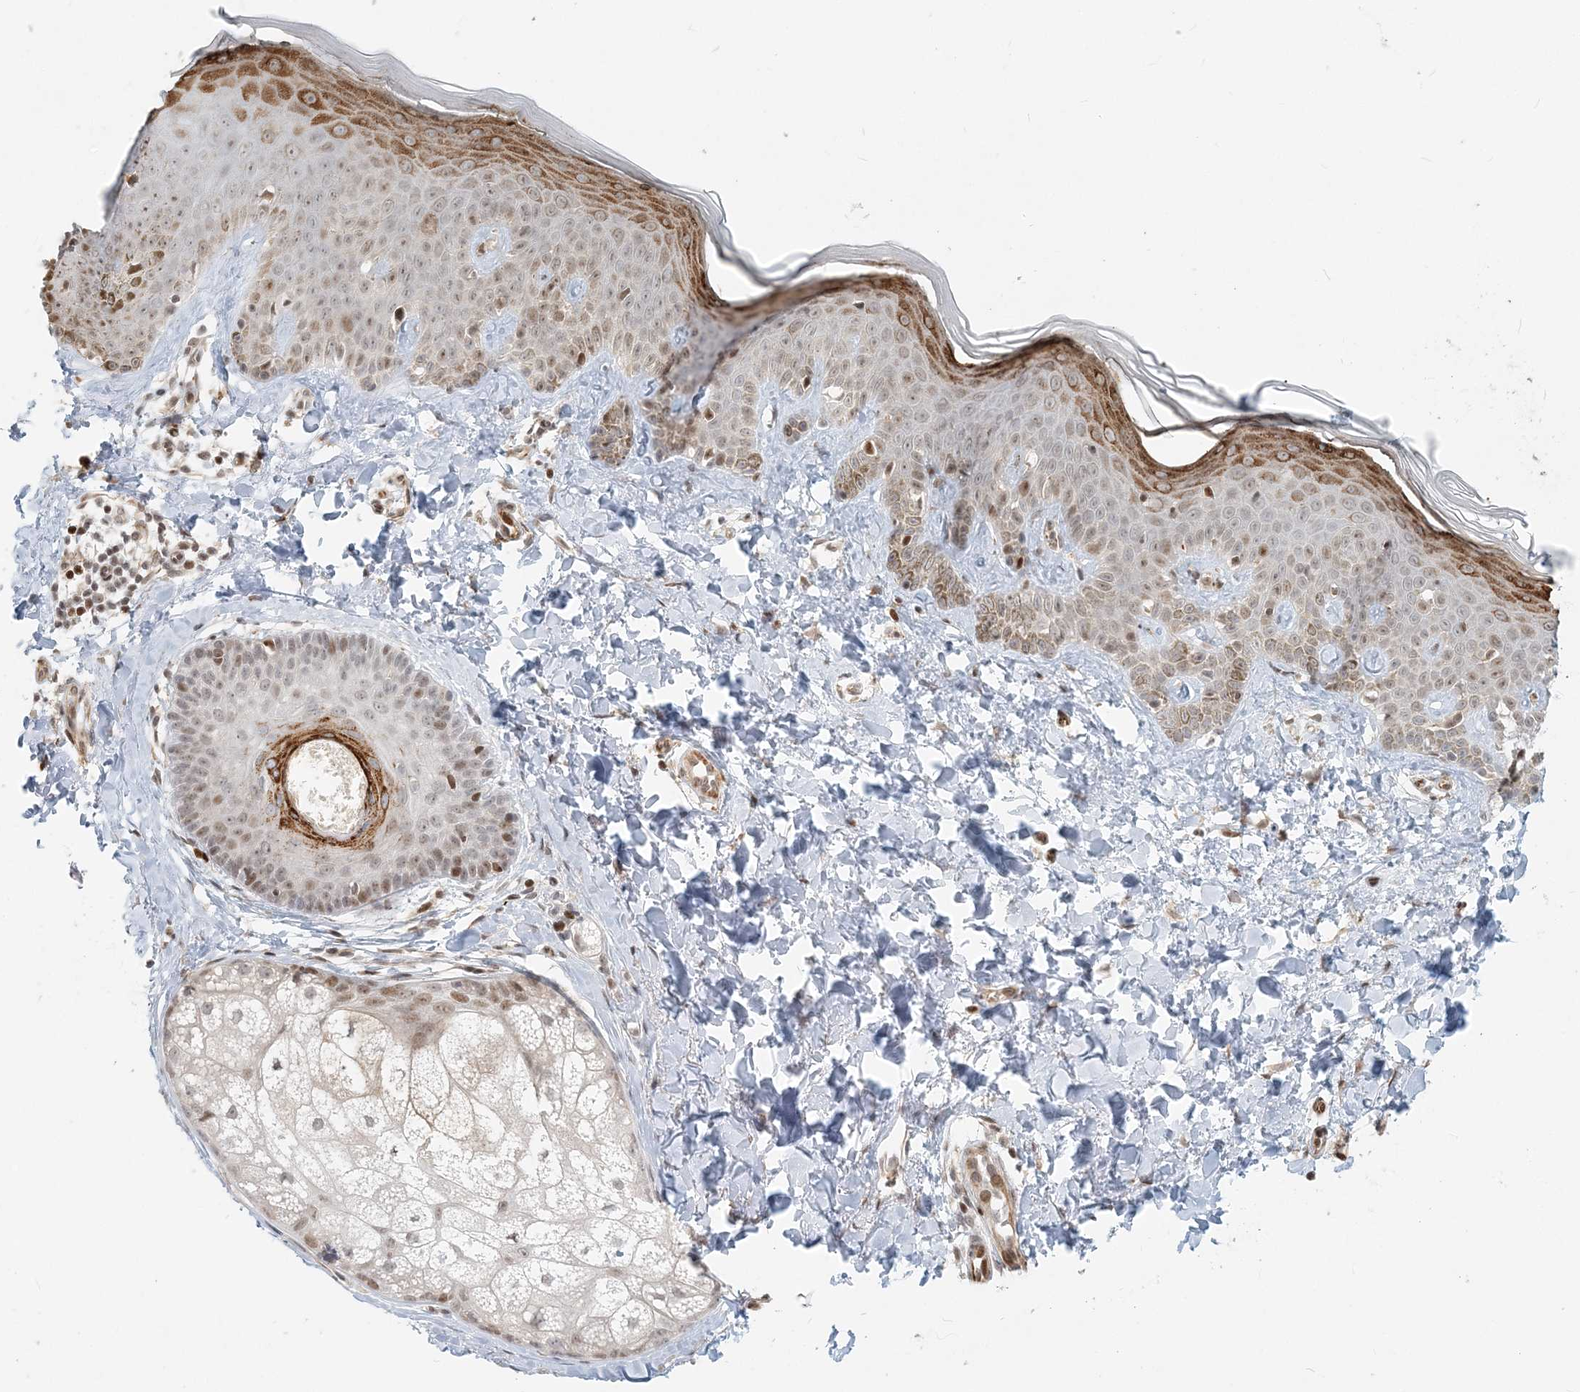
{"staining": {"intensity": "moderate", "quantity": "25%-75%", "location": "cytoplasmic/membranous,nuclear"}, "tissue": "skin", "cell_type": "Fibroblasts", "image_type": "normal", "snomed": [{"axis": "morphology", "description": "Normal tissue, NOS"}, {"axis": "topography", "description": "Skin"}], "caption": "Protein expression analysis of benign human skin reveals moderate cytoplasmic/membranous,nuclear expression in about 25%-75% of fibroblasts. The protein is shown in brown color, while the nuclei are stained blue.", "gene": "BAZ1B", "patient": {"sex": "male", "age": 52}}